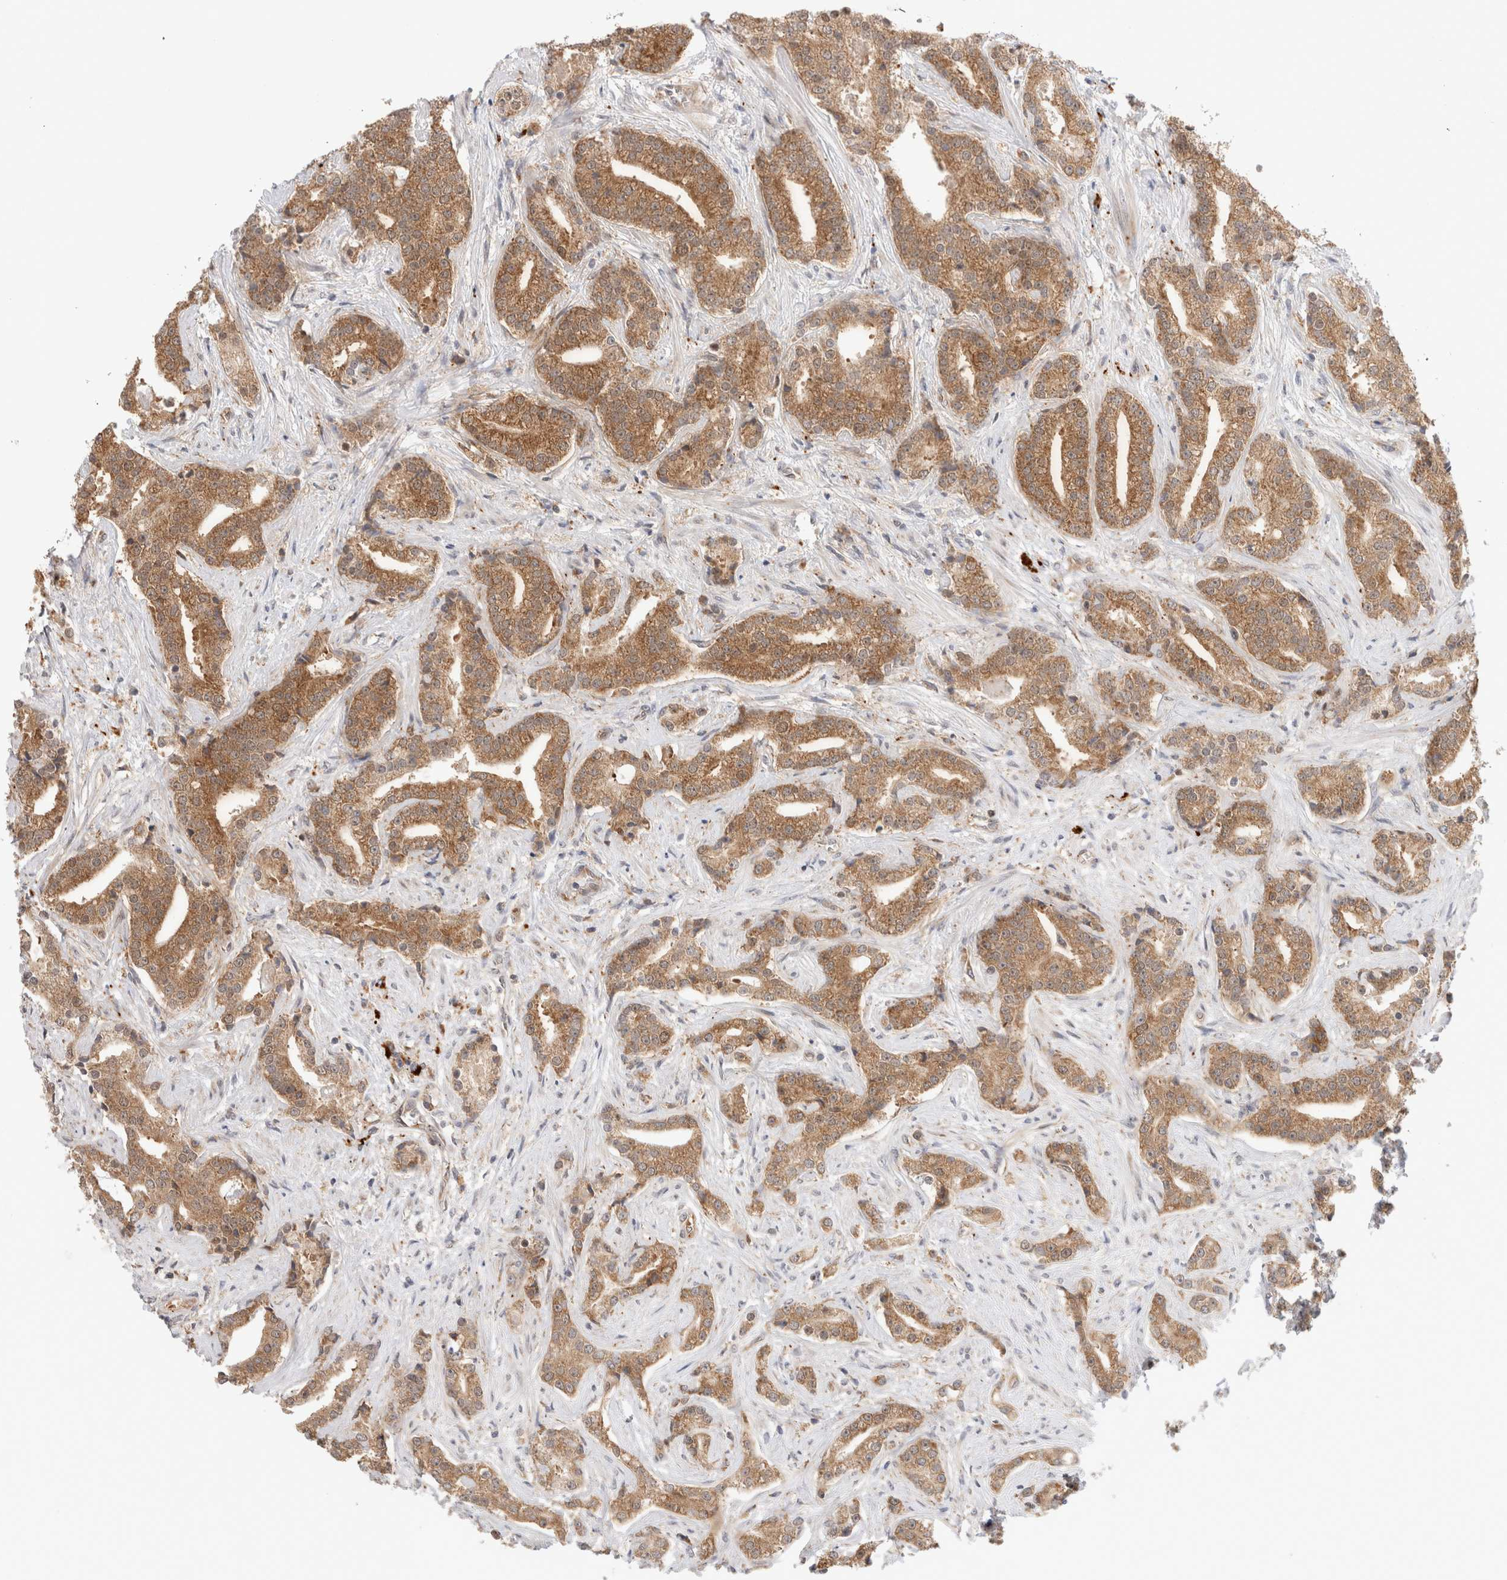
{"staining": {"intensity": "moderate", "quantity": ">75%", "location": "cytoplasmic/membranous"}, "tissue": "prostate cancer", "cell_type": "Tumor cells", "image_type": "cancer", "snomed": [{"axis": "morphology", "description": "Adenocarcinoma, Low grade"}, {"axis": "topography", "description": "Prostate"}], "caption": "Immunohistochemistry (DAB (3,3'-diaminobenzidine)) staining of prostate cancer reveals moderate cytoplasmic/membranous protein positivity in about >75% of tumor cells.", "gene": "ACTL9", "patient": {"sex": "male", "age": 67}}